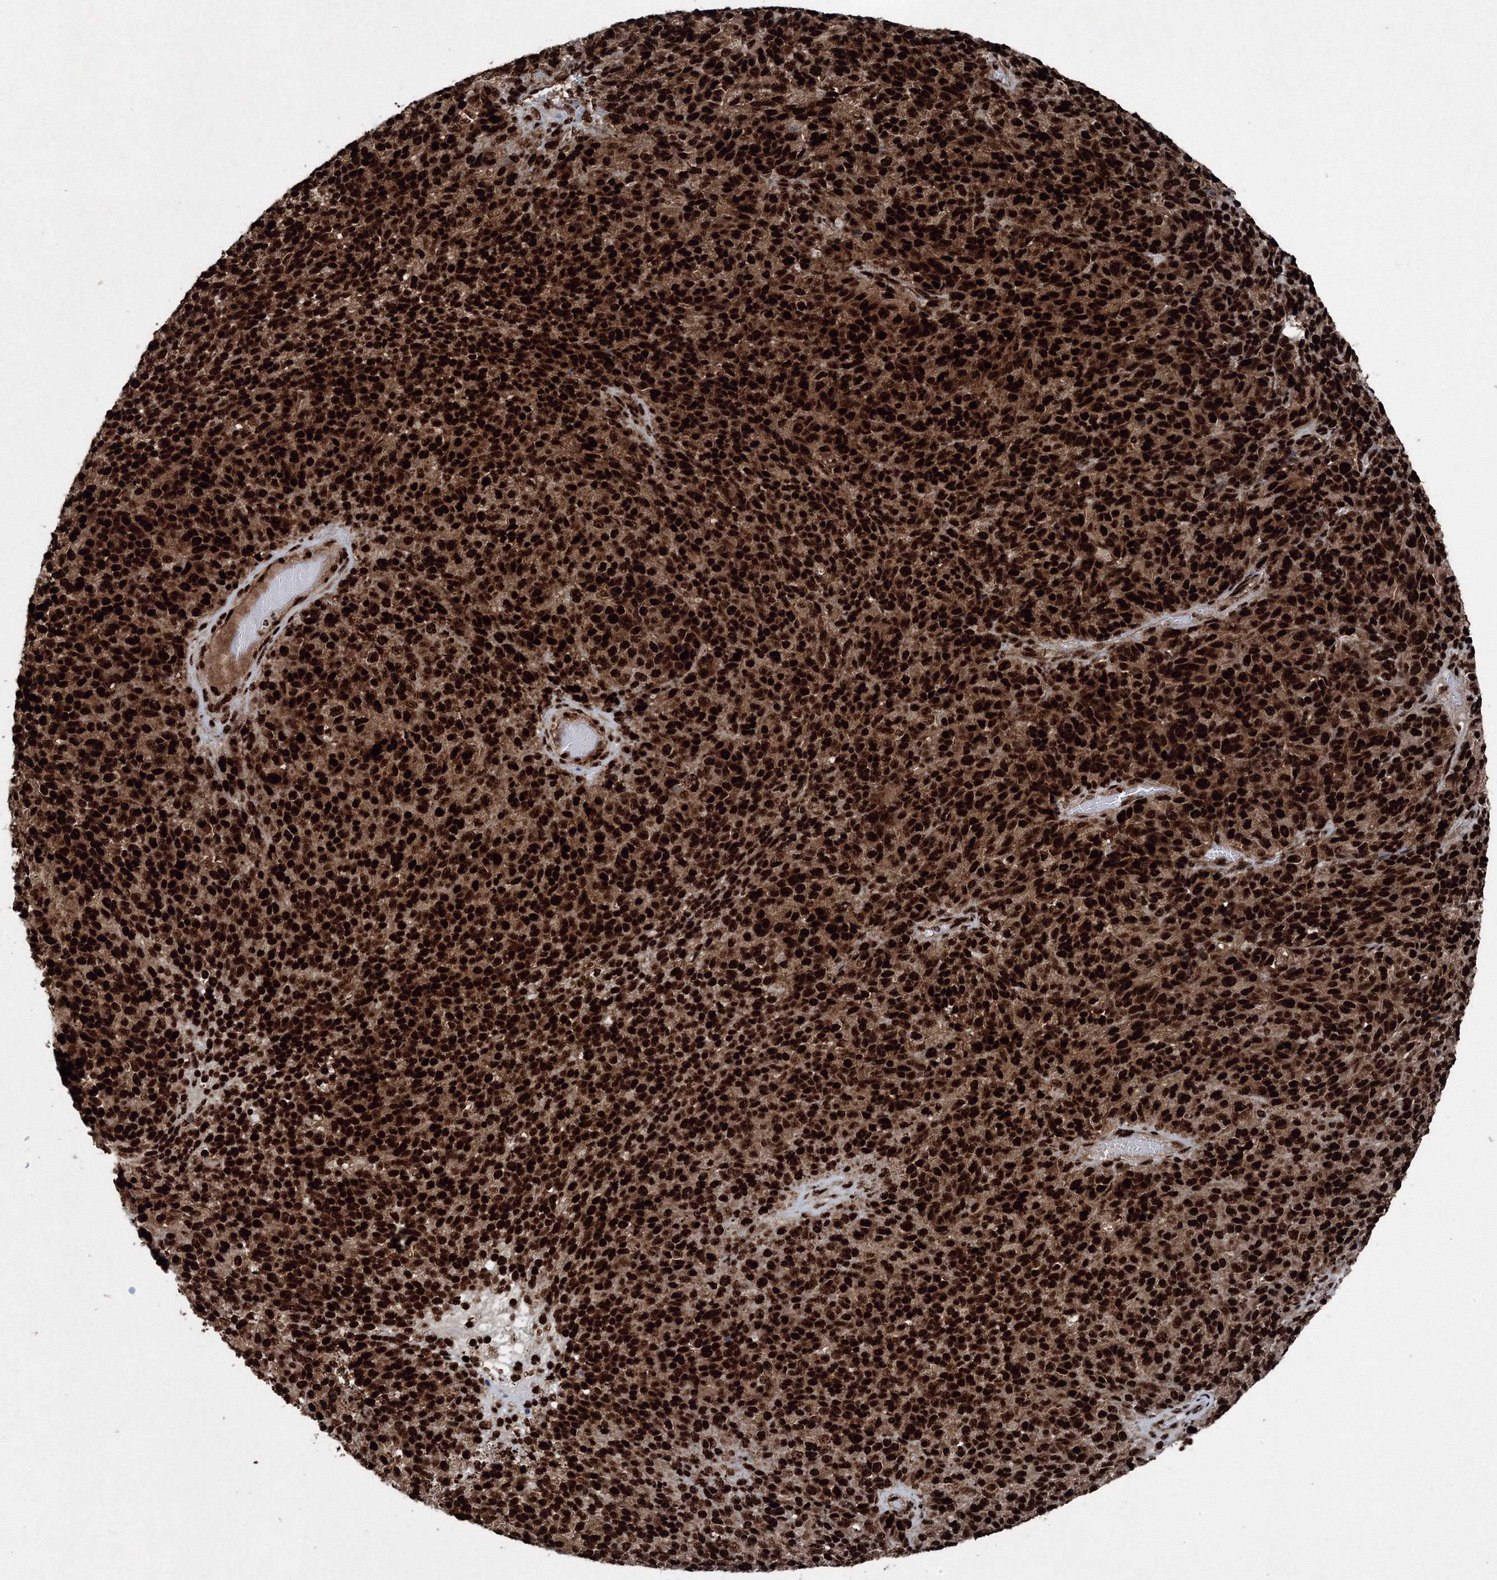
{"staining": {"intensity": "strong", "quantity": ">75%", "location": "nuclear"}, "tissue": "melanoma", "cell_type": "Tumor cells", "image_type": "cancer", "snomed": [{"axis": "morphology", "description": "Malignant melanoma, Metastatic site"}, {"axis": "topography", "description": "Brain"}], "caption": "Strong nuclear protein staining is present in approximately >75% of tumor cells in malignant melanoma (metastatic site). (Stains: DAB (3,3'-diaminobenzidine) in brown, nuclei in blue, Microscopy: brightfield microscopy at high magnification).", "gene": "SNRPC", "patient": {"sex": "female", "age": 56}}